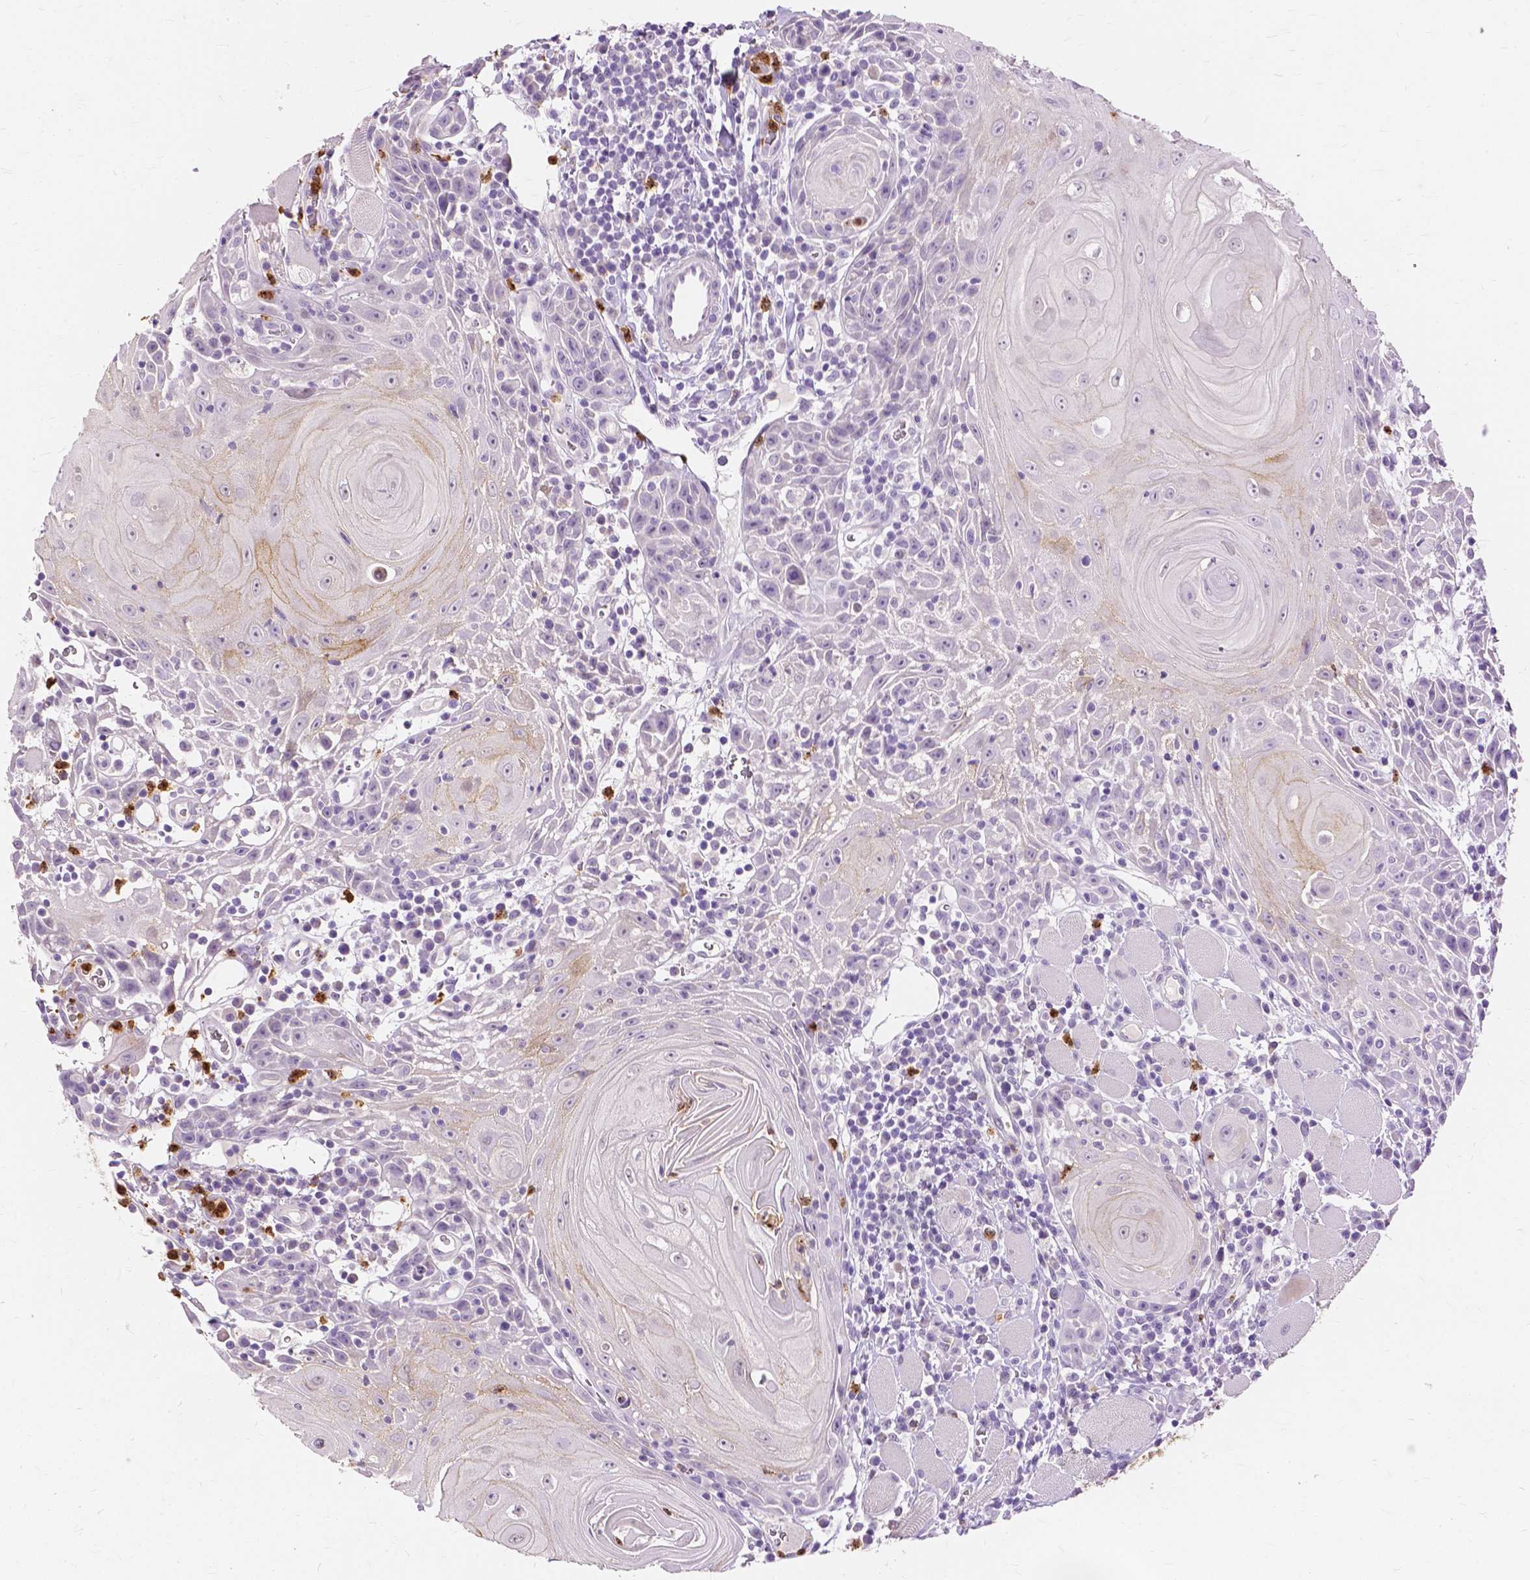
{"staining": {"intensity": "negative", "quantity": "none", "location": "none"}, "tissue": "head and neck cancer", "cell_type": "Tumor cells", "image_type": "cancer", "snomed": [{"axis": "morphology", "description": "Squamous cell carcinoma, NOS"}, {"axis": "topography", "description": "Head-Neck"}], "caption": "An immunohistochemistry (IHC) histopathology image of squamous cell carcinoma (head and neck) is shown. There is no staining in tumor cells of squamous cell carcinoma (head and neck).", "gene": "CXCR2", "patient": {"sex": "male", "age": 52}}